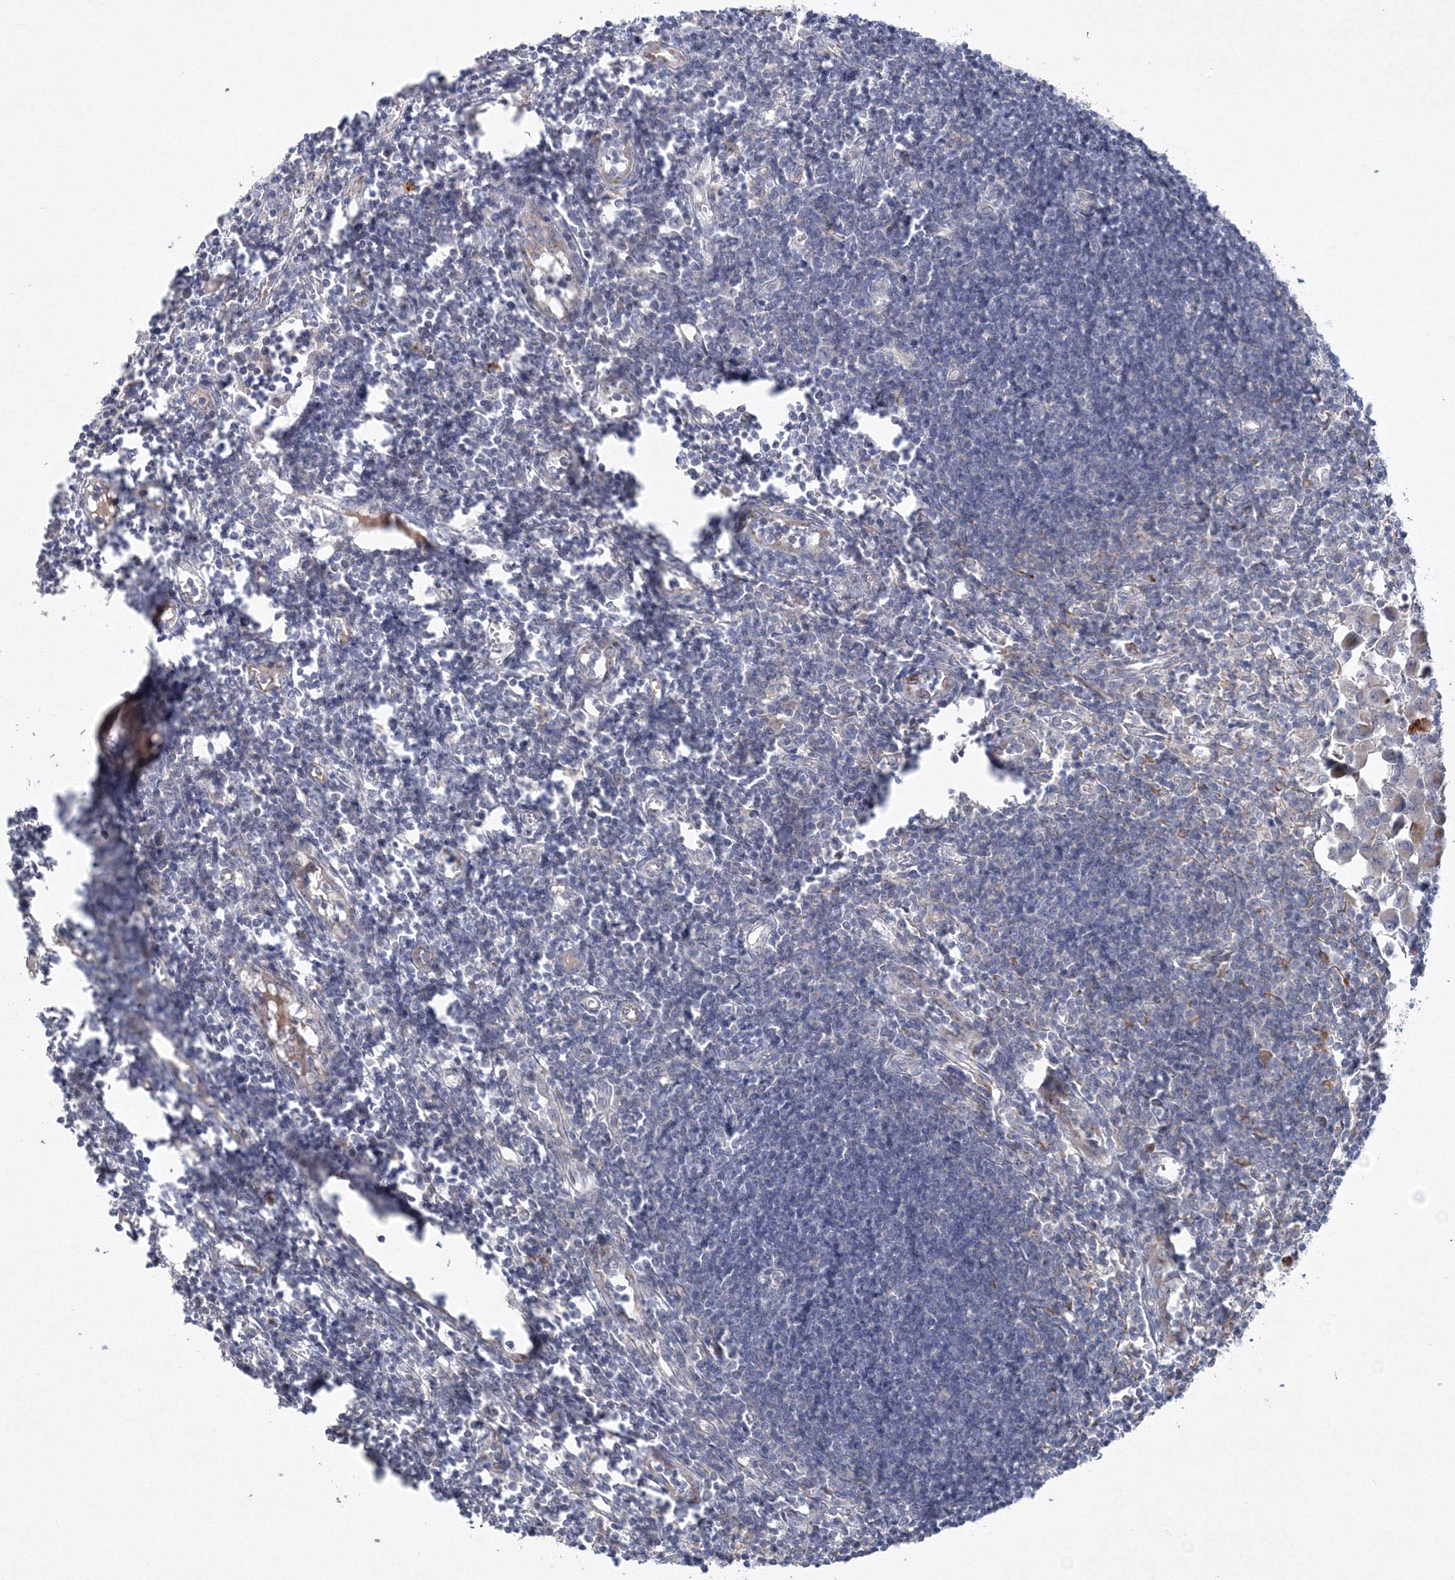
{"staining": {"intensity": "negative", "quantity": "none", "location": "none"}, "tissue": "lymph node", "cell_type": "Germinal center cells", "image_type": "normal", "snomed": [{"axis": "morphology", "description": "Normal tissue, NOS"}, {"axis": "morphology", "description": "Malignant melanoma, Metastatic site"}, {"axis": "topography", "description": "Lymph node"}], "caption": "Micrograph shows no protein staining in germinal center cells of benign lymph node.", "gene": "WDR49", "patient": {"sex": "male", "age": 41}}